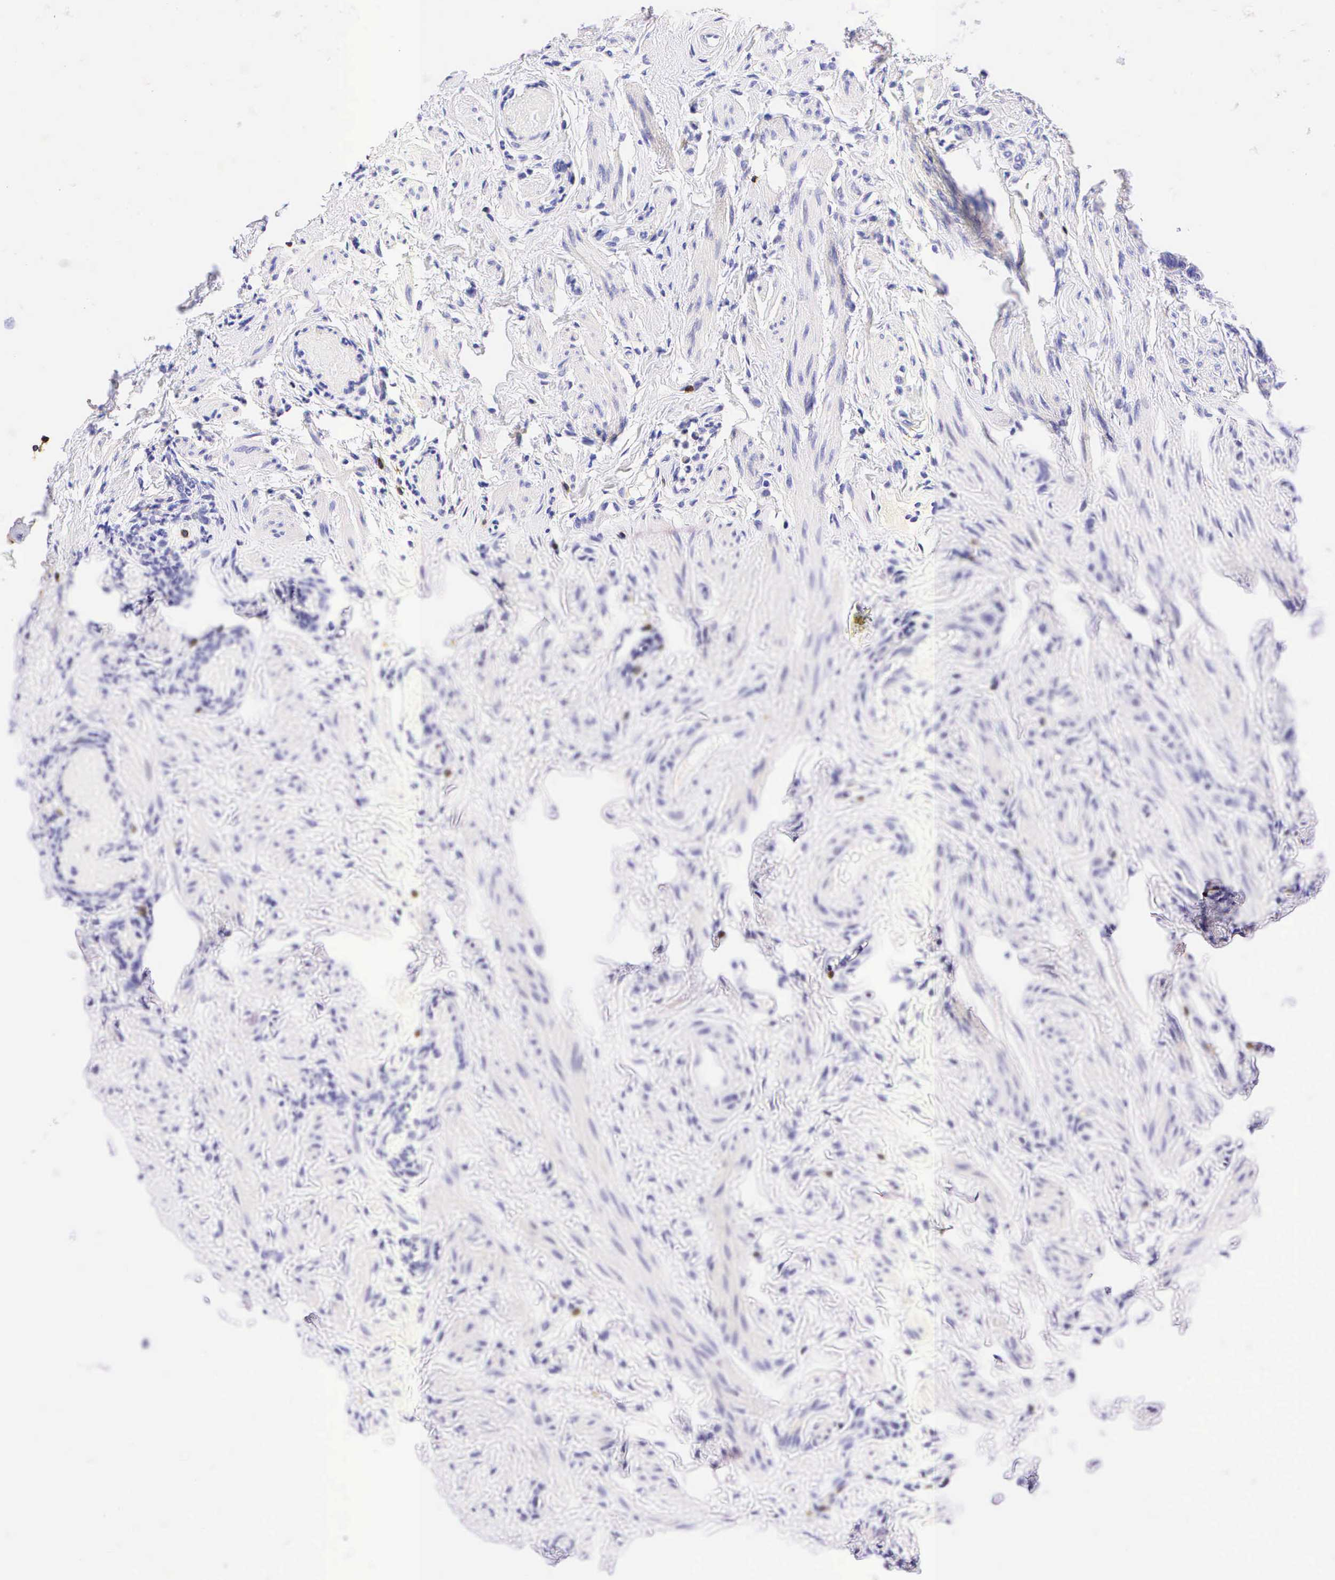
{"staining": {"intensity": "negative", "quantity": "none", "location": "none"}, "tissue": "fallopian tube", "cell_type": "Glandular cells", "image_type": "normal", "snomed": [{"axis": "morphology", "description": "Normal tissue, NOS"}, {"axis": "topography", "description": "Fallopian tube"}], "caption": "Human fallopian tube stained for a protein using IHC shows no expression in glandular cells.", "gene": "CD3E", "patient": {"sex": "female", "age": 41}}